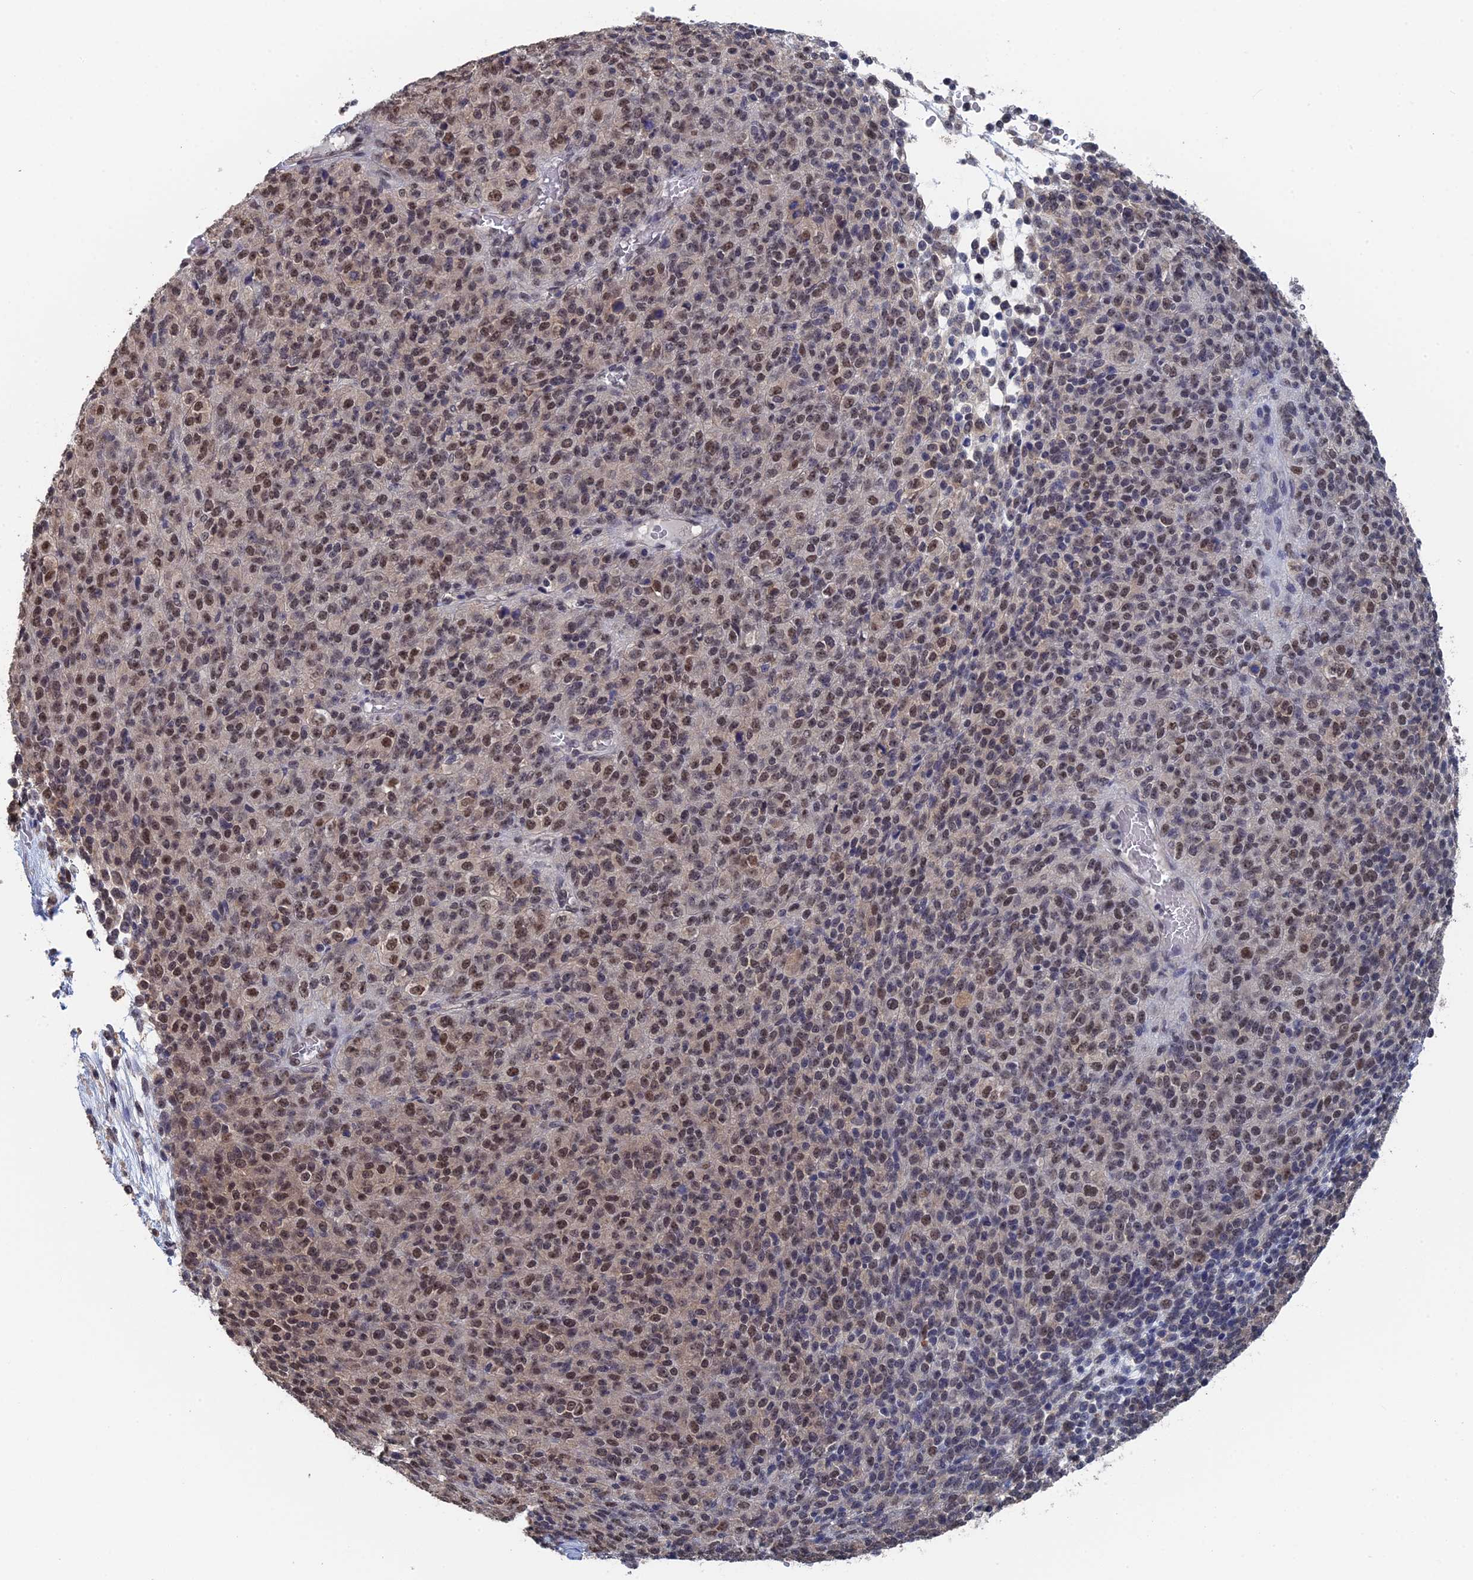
{"staining": {"intensity": "moderate", "quantity": "25%-75%", "location": "nuclear"}, "tissue": "melanoma", "cell_type": "Tumor cells", "image_type": "cancer", "snomed": [{"axis": "morphology", "description": "Malignant melanoma, Metastatic site"}, {"axis": "topography", "description": "Brain"}], "caption": "This photomicrograph demonstrates melanoma stained with immunohistochemistry to label a protein in brown. The nuclear of tumor cells show moderate positivity for the protein. Nuclei are counter-stained blue.", "gene": "TSSC4", "patient": {"sex": "female", "age": 56}}